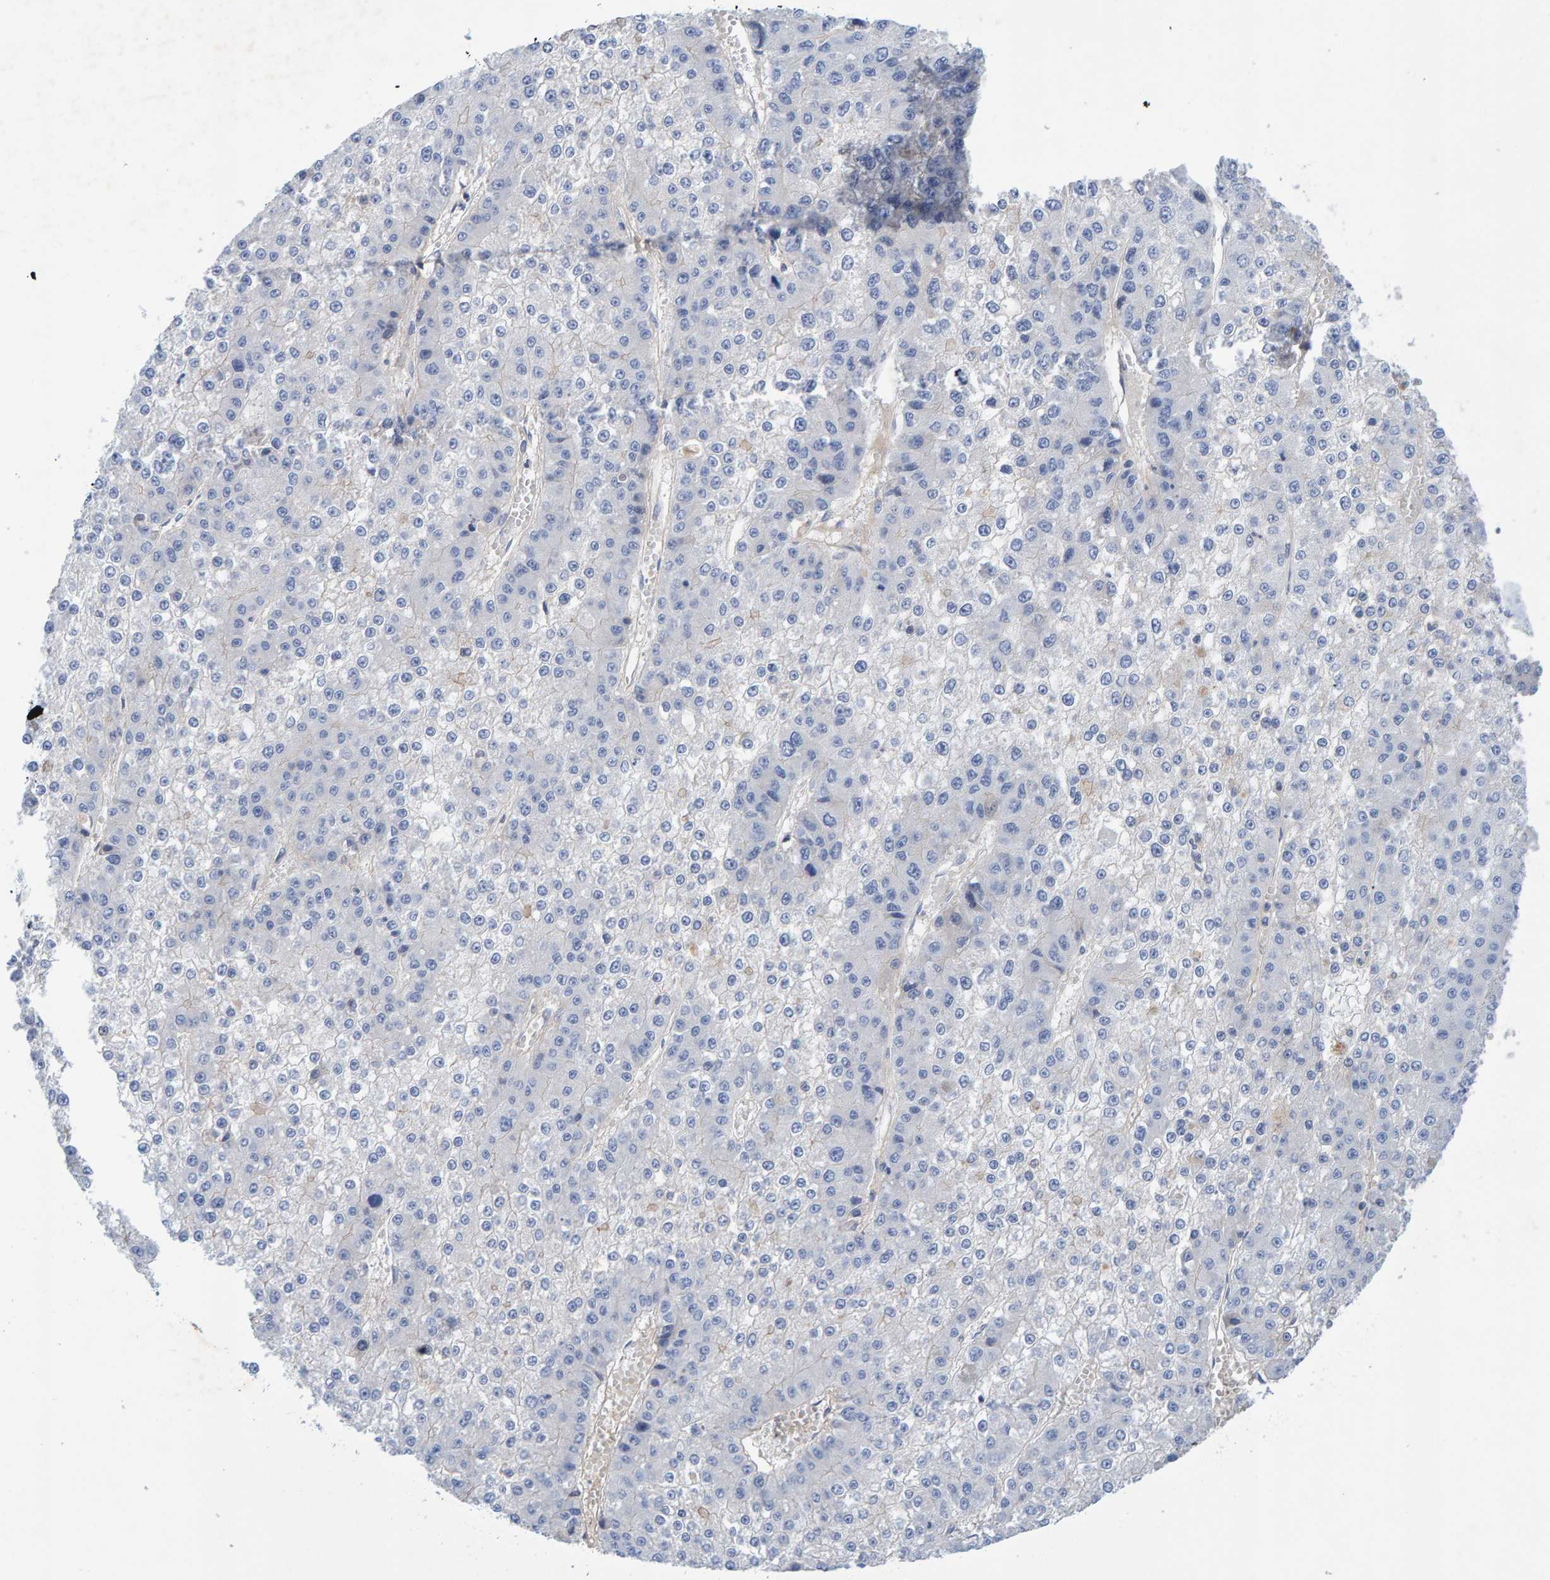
{"staining": {"intensity": "negative", "quantity": "none", "location": "none"}, "tissue": "liver cancer", "cell_type": "Tumor cells", "image_type": "cancer", "snomed": [{"axis": "morphology", "description": "Carcinoma, Hepatocellular, NOS"}, {"axis": "topography", "description": "Liver"}], "caption": "IHC image of liver hepatocellular carcinoma stained for a protein (brown), which reveals no staining in tumor cells.", "gene": "EFR3A", "patient": {"sex": "female", "age": 73}}